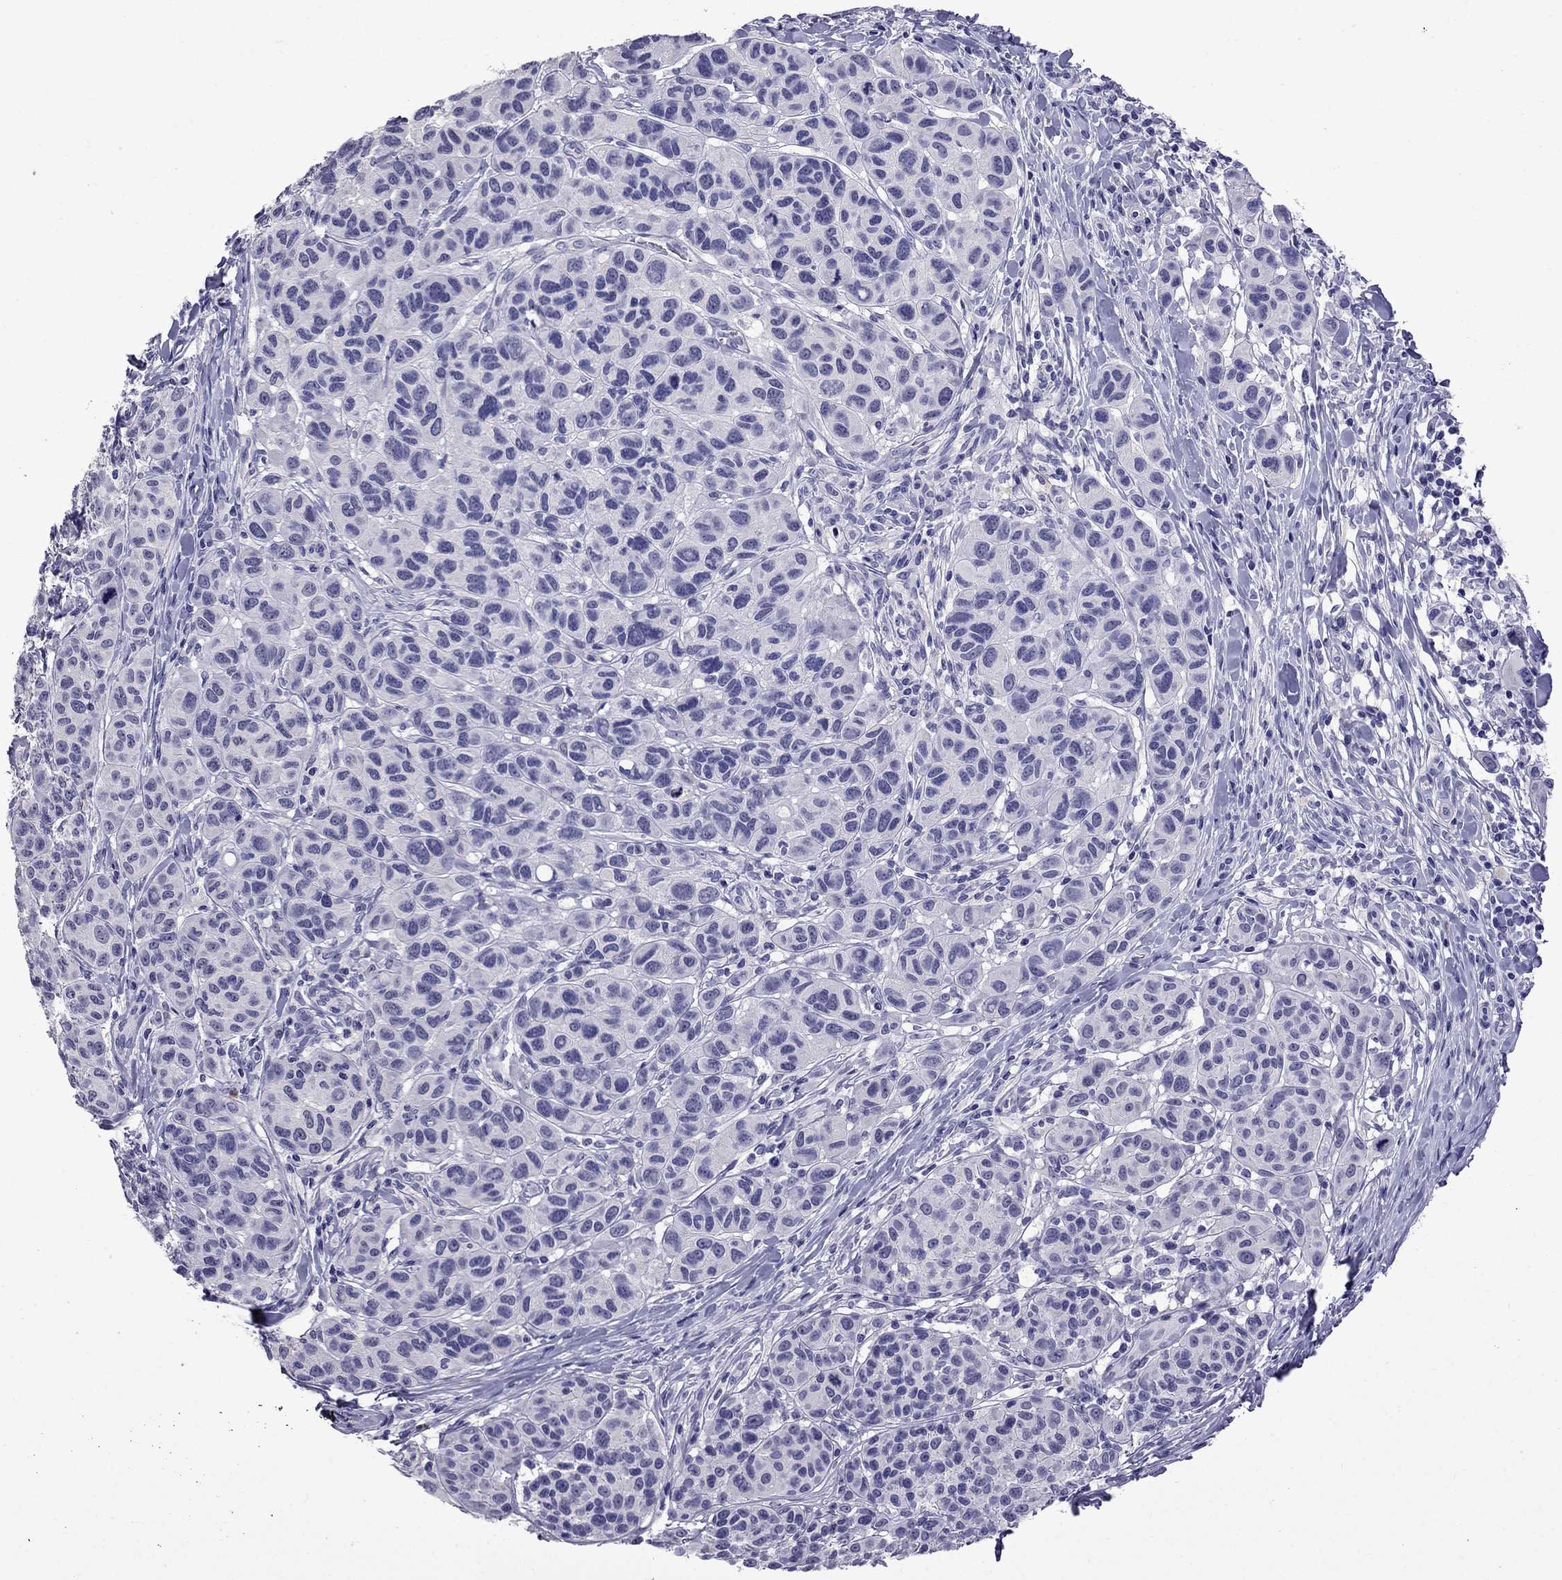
{"staining": {"intensity": "negative", "quantity": "none", "location": "none"}, "tissue": "melanoma", "cell_type": "Tumor cells", "image_type": "cancer", "snomed": [{"axis": "morphology", "description": "Malignant melanoma, NOS"}, {"axis": "topography", "description": "Skin"}], "caption": "The image shows no significant positivity in tumor cells of melanoma. (Brightfield microscopy of DAB immunohistochemistry at high magnification).", "gene": "OLFM4", "patient": {"sex": "male", "age": 79}}